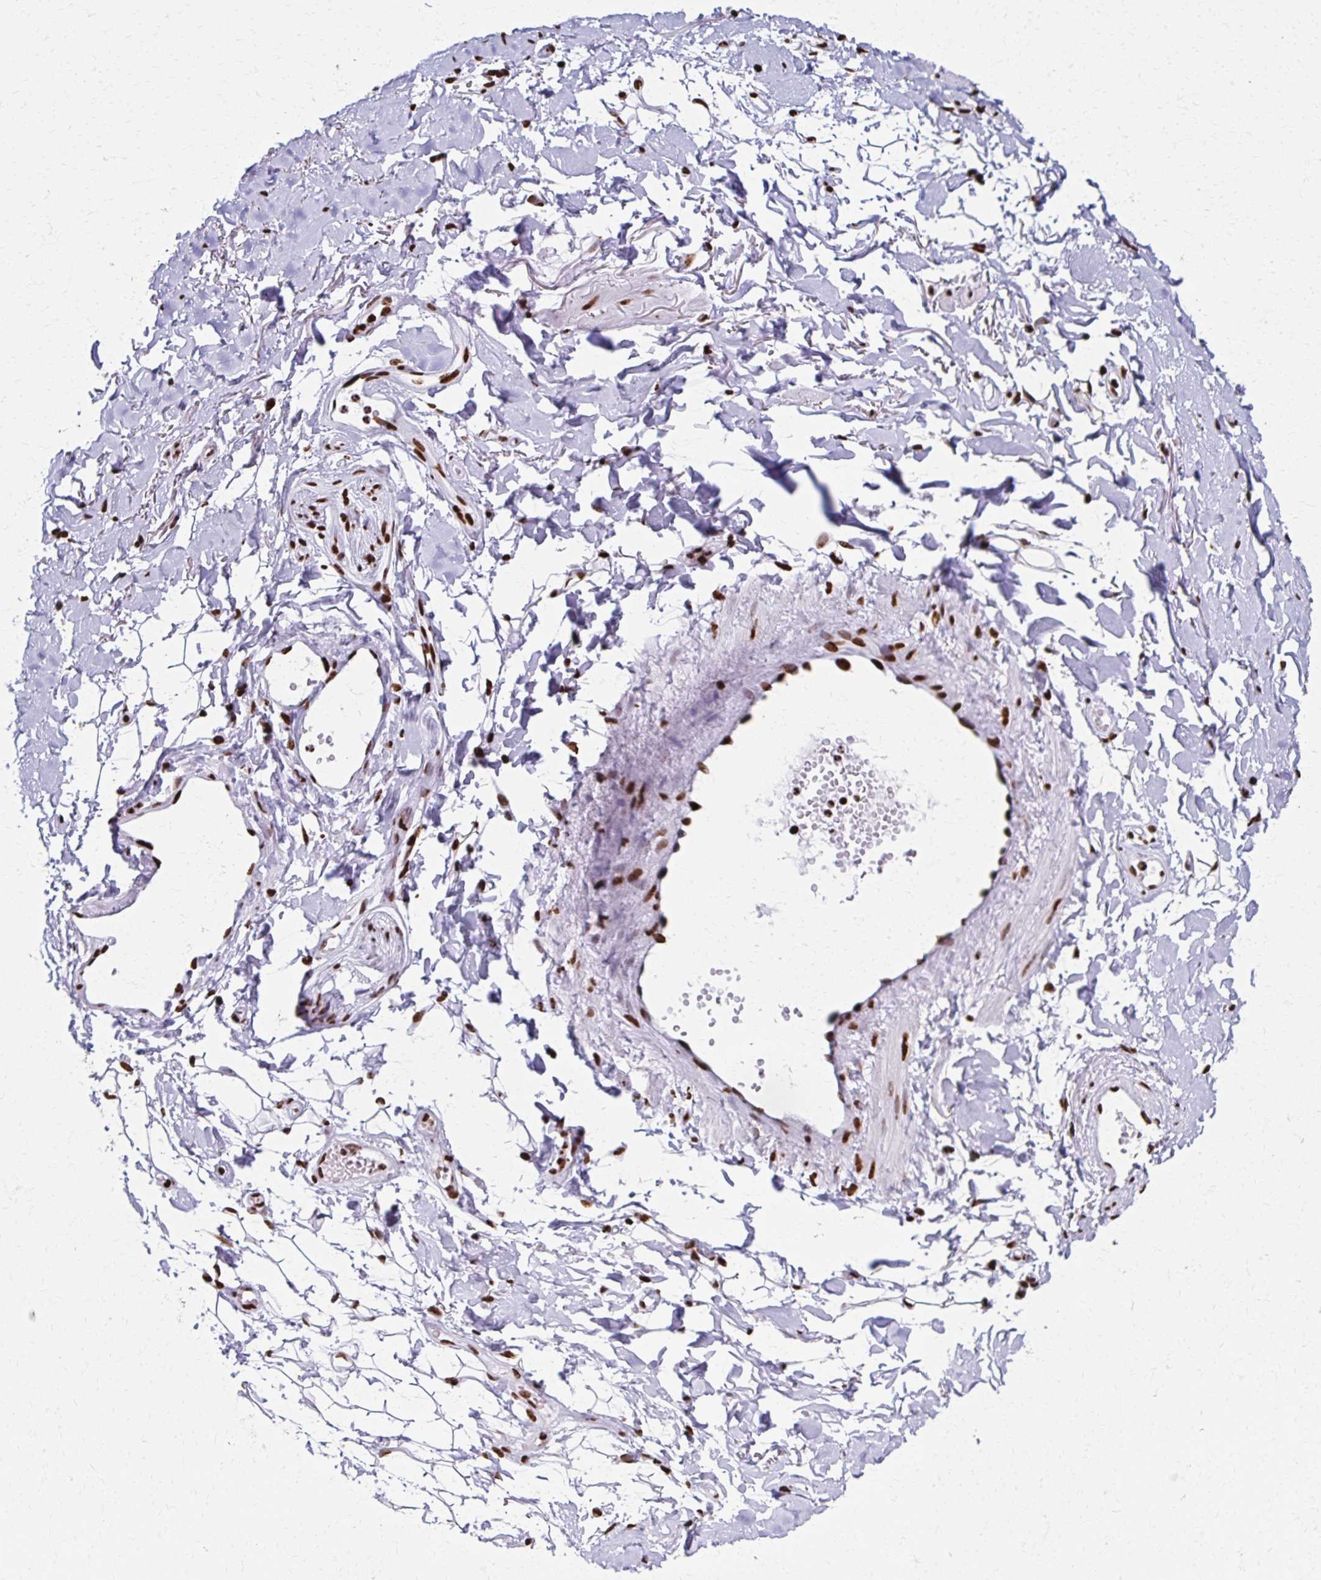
{"staining": {"intensity": "moderate", "quantity": "<25%", "location": "nuclear"}, "tissue": "adipose tissue", "cell_type": "Adipocytes", "image_type": "normal", "snomed": [{"axis": "morphology", "description": "Normal tissue, NOS"}, {"axis": "topography", "description": "Anal"}, {"axis": "topography", "description": "Peripheral nerve tissue"}], "caption": "Adipose tissue was stained to show a protein in brown. There is low levels of moderate nuclear staining in approximately <25% of adipocytes. (Stains: DAB (3,3'-diaminobenzidine) in brown, nuclei in blue, Microscopy: brightfield microscopy at high magnification).", "gene": "NONO", "patient": {"sex": "male", "age": 78}}